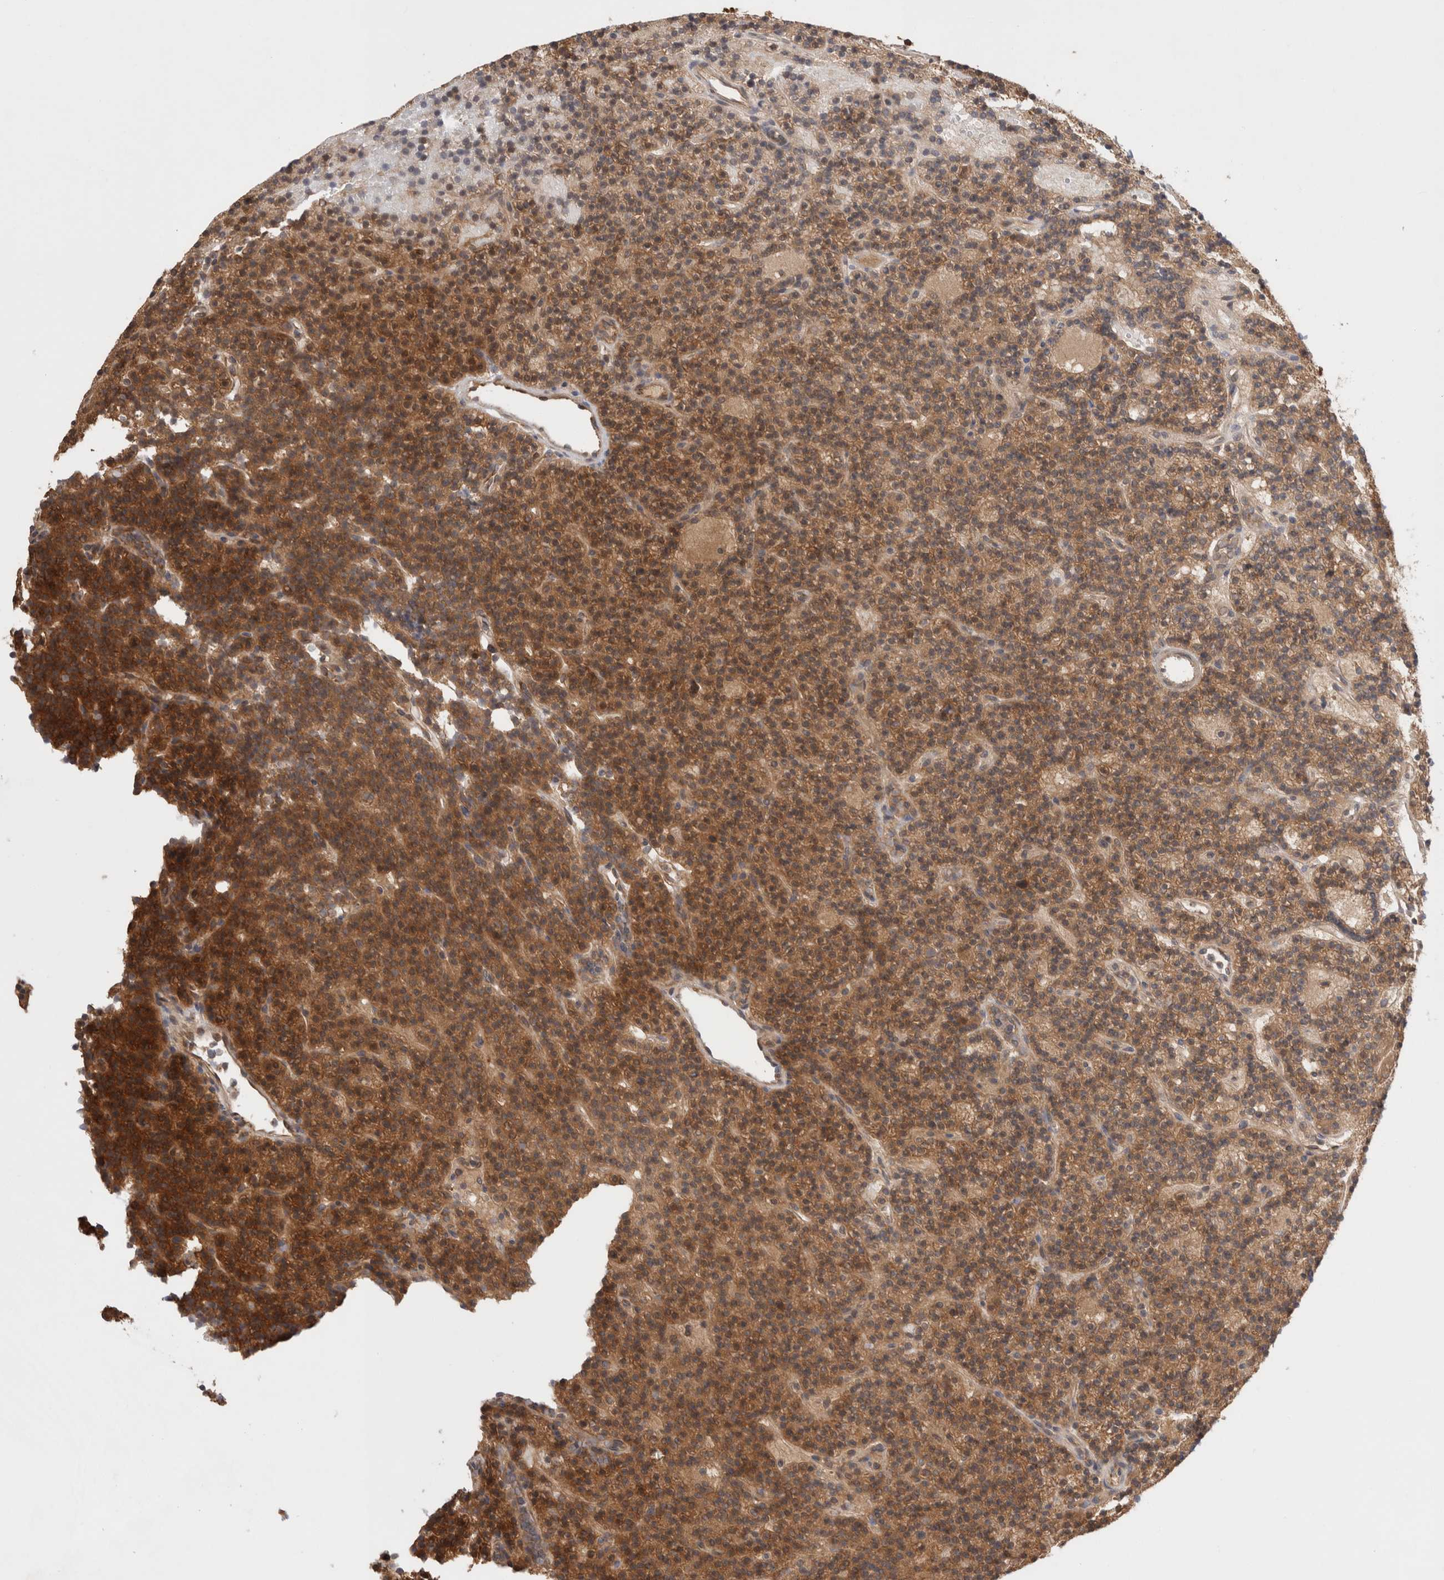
{"staining": {"intensity": "moderate", "quantity": ">75%", "location": "cytoplasmic/membranous"}, "tissue": "parathyroid gland", "cell_type": "Glandular cells", "image_type": "normal", "snomed": [{"axis": "morphology", "description": "Normal tissue, NOS"}, {"axis": "topography", "description": "Parathyroid gland"}], "caption": "A medium amount of moderate cytoplasmic/membranous expression is present in approximately >75% of glandular cells in benign parathyroid gland.", "gene": "VPS28", "patient": {"sex": "male", "age": 75}}